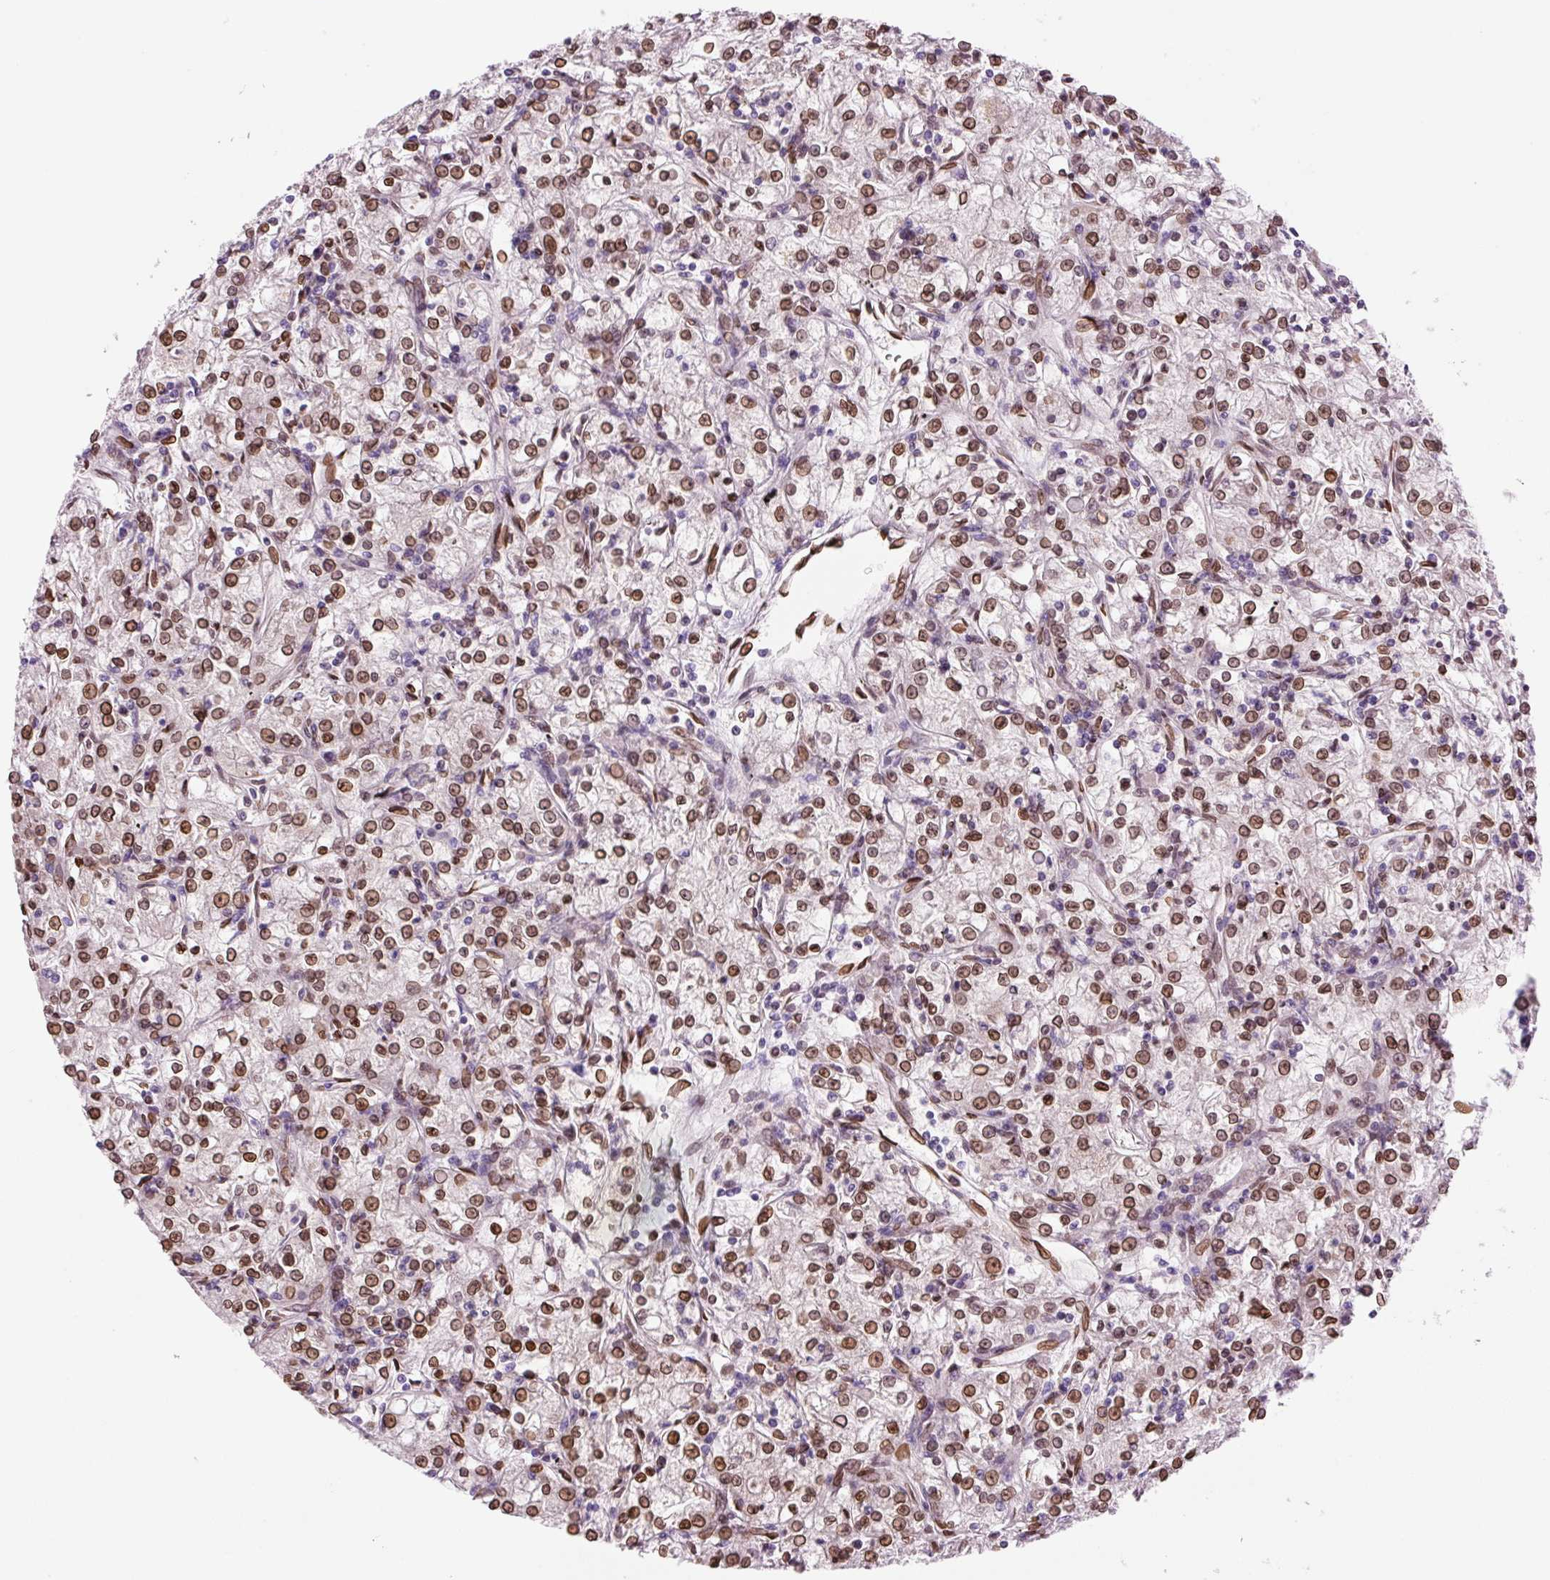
{"staining": {"intensity": "strong", "quantity": ">75%", "location": "cytoplasmic/membranous,nuclear"}, "tissue": "renal cancer", "cell_type": "Tumor cells", "image_type": "cancer", "snomed": [{"axis": "morphology", "description": "Adenocarcinoma, NOS"}, {"axis": "topography", "description": "Kidney"}], "caption": "Immunohistochemical staining of renal cancer displays high levels of strong cytoplasmic/membranous and nuclear expression in approximately >75% of tumor cells.", "gene": "ZNF224", "patient": {"sex": "female", "age": 59}}